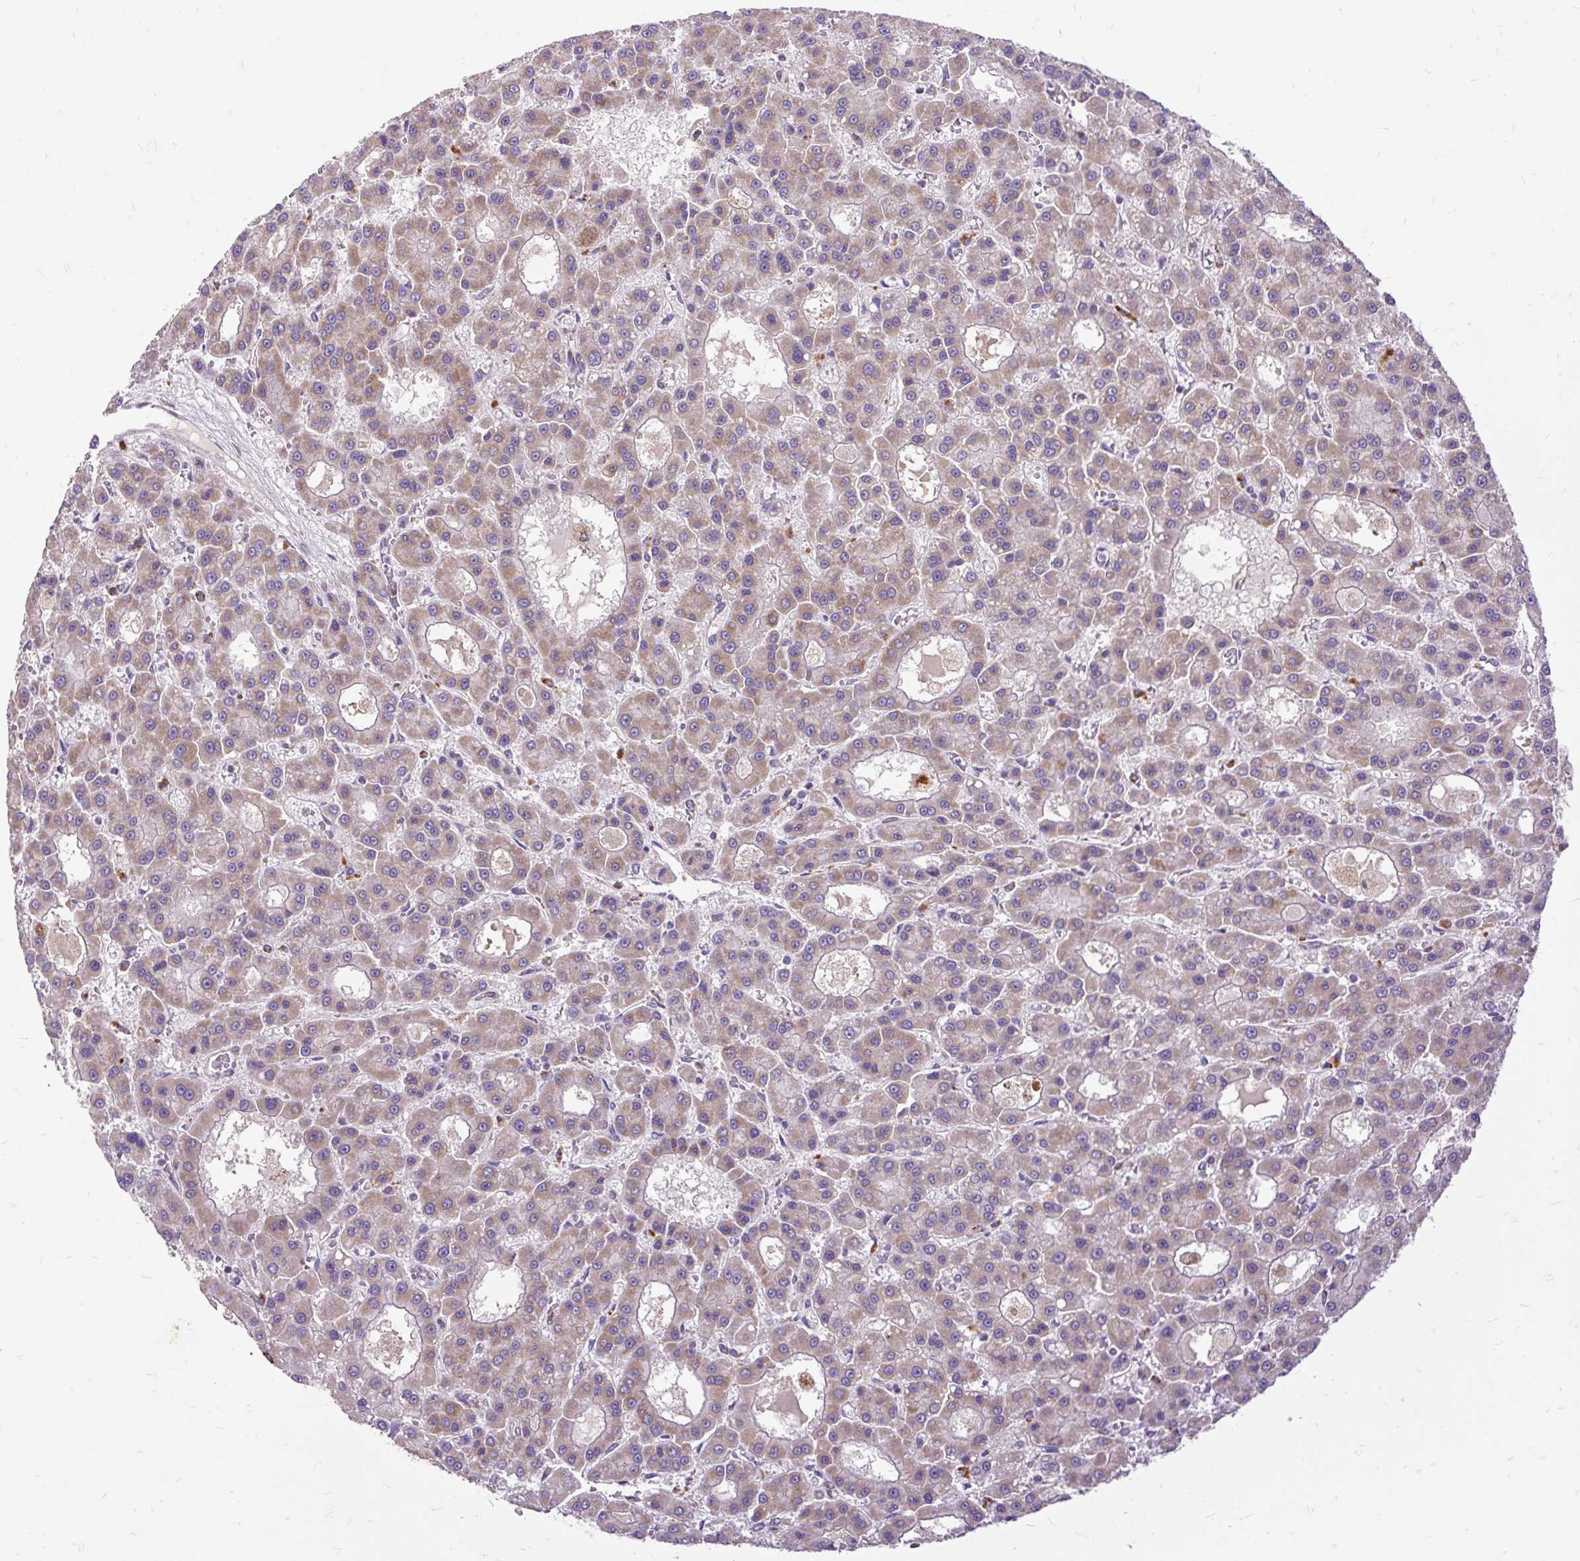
{"staining": {"intensity": "weak", "quantity": ">75%", "location": "cytoplasmic/membranous"}, "tissue": "liver cancer", "cell_type": "Tumor cells", "image_type": "cancer", "snomed": [{"axis": "morphology", "description": "Carcinoma, Hepatocellular, NOS"}, {"axis": "topography", "description": "Liver"}], "caption": "Liver cancer stained with a protein marker reveals weak staining in tumor cells.", "gene": "TOMM40", "patient": {"sex": "male", "age": 70}}